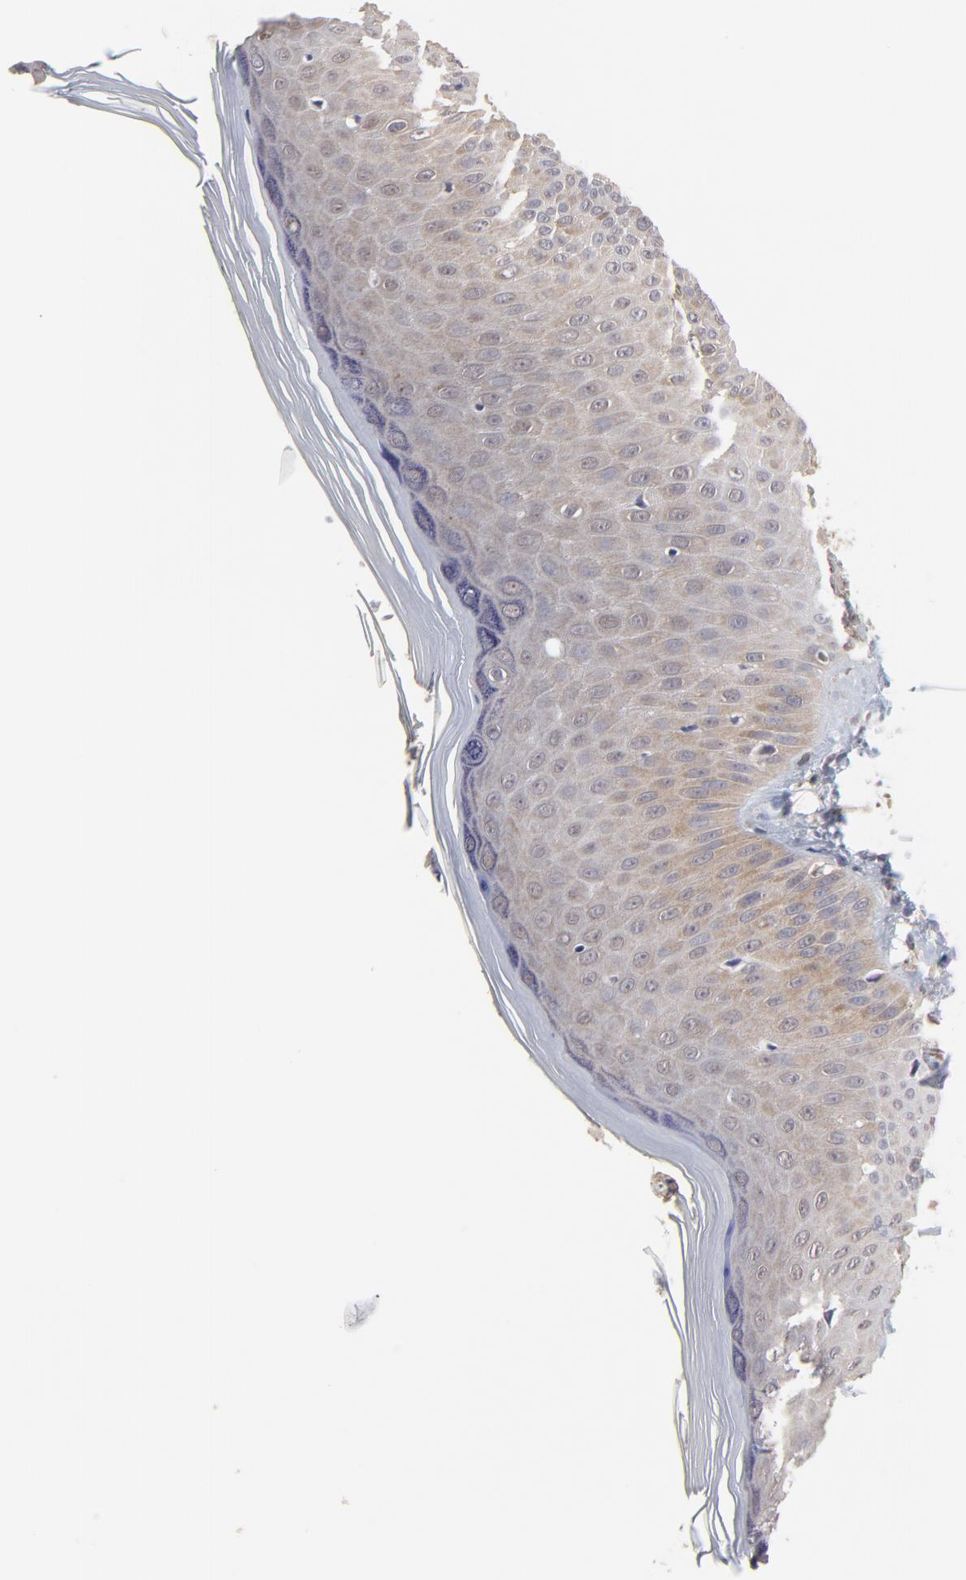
{"staining": {"intensity": "moderate", "quantity": "25%-75%", "location": "cytoplasmic/membranous"}, "tissue": "skin", "cell_type": "Epidermal cells", "image_type": "normal", "snomed": [{"axis": "morphology", "description": "Normal tissue, NOS"}, {"axis": "morphology", "description": "Inflammation, NOS"}, {"axis": "topography", "description": "Soft tissue"}, {"axis": "topography", "description": "Anal"}], "caption": "Immunohistochemical staining of unremarkable human skin reveals medium levels of moderate cytoplasmic/membranous staining in approximately 25%-75% of epidermal cells. The protein is shown in brown color, while the nuclei are stained blue.", "gene": "CCT2", "patient": {"sex": "female", "age": 15}}